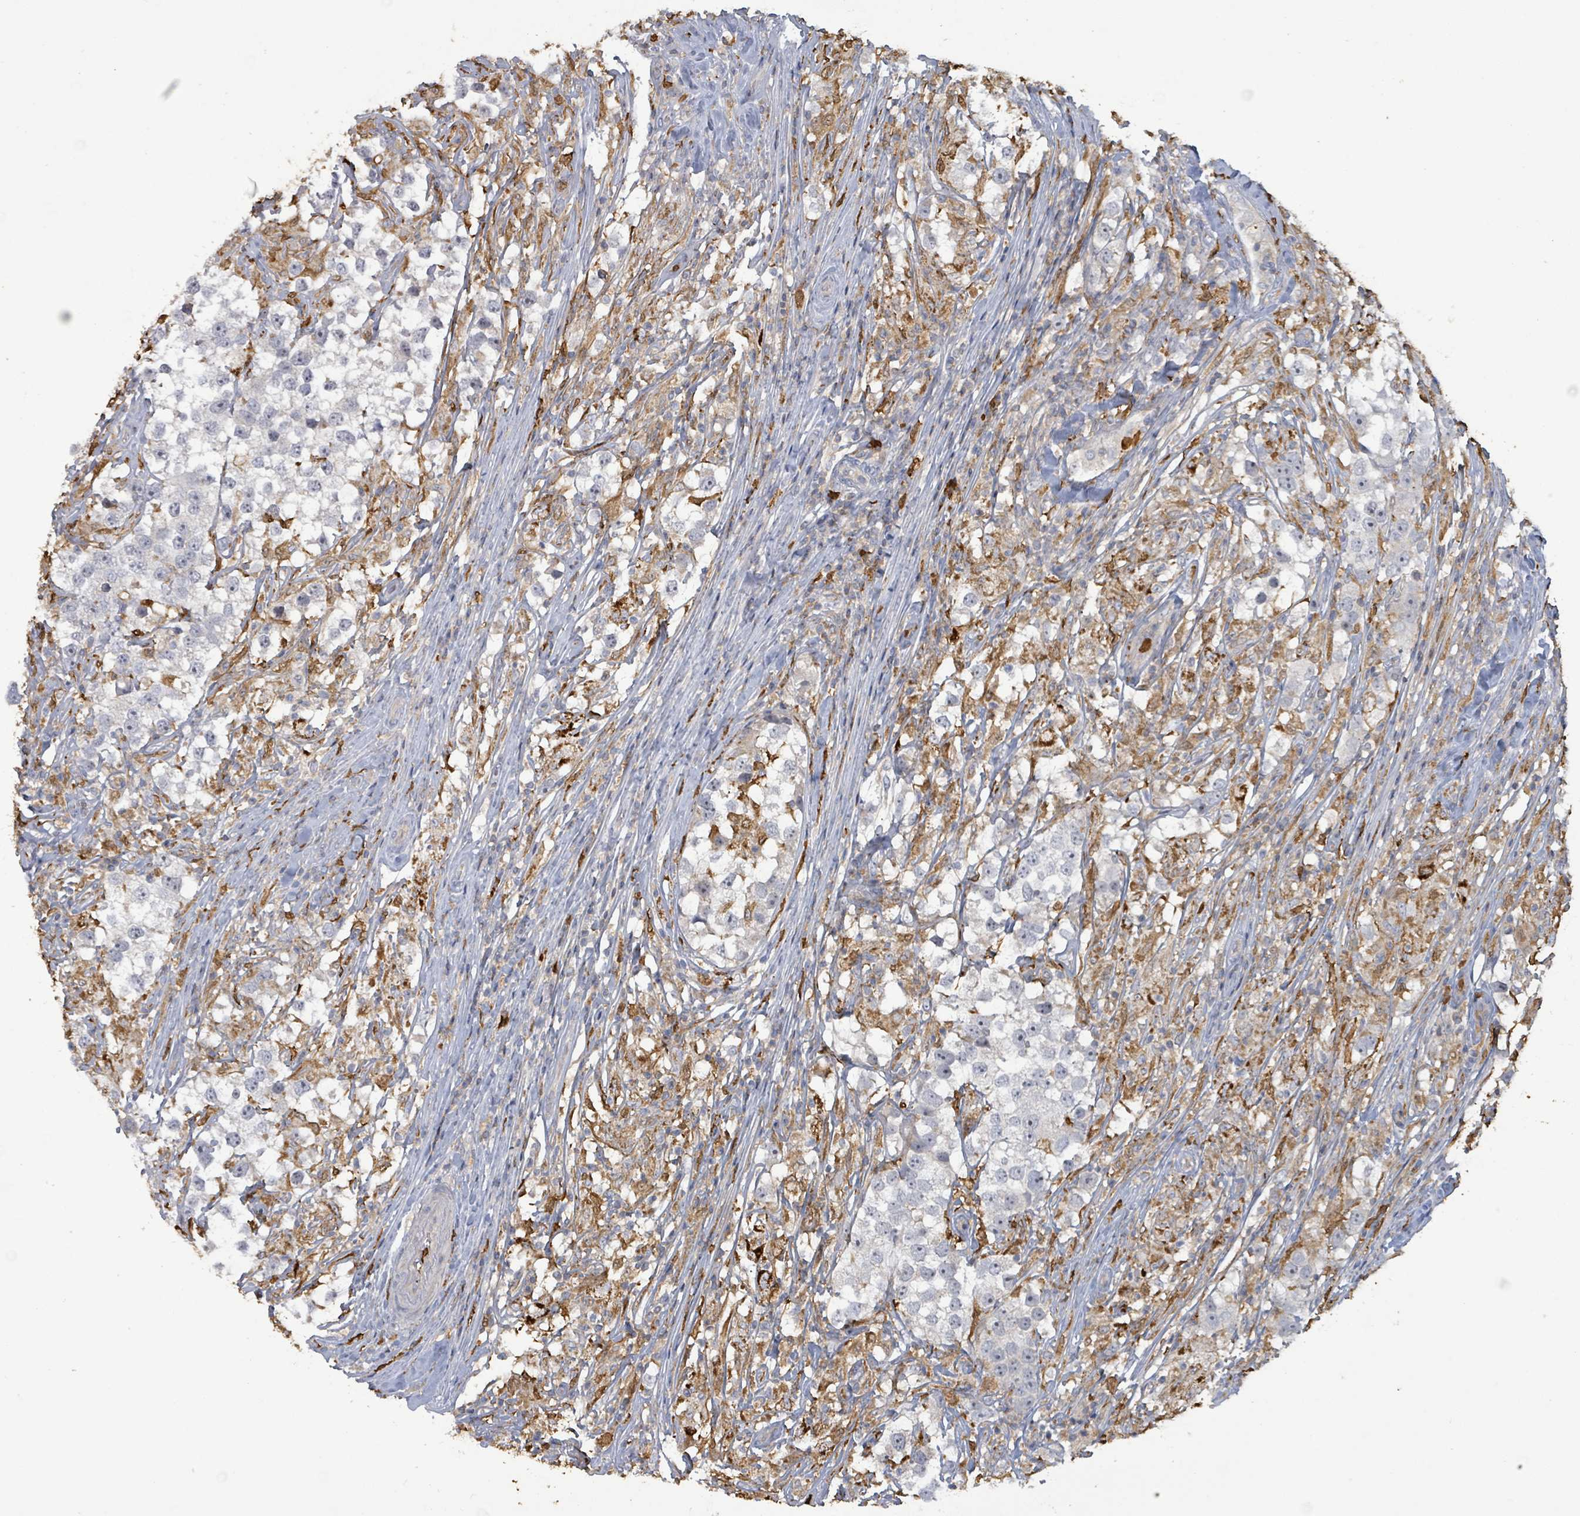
{"staining": {"intensity": "negative", "quantity": "none", "location": "none"}, "tissue": "testis cancer", "cell_type": "Tumor cells", "image_type": "cancer", "snomed": [{"axis": "morphology", "description": "Seminoma, NOS"}, {"axis": "topography", "description": "Testis"}], "caption": "This micrograph is of seminoma (testis) stained with IHC to label a protein in brown with the nuclei are counter-stained blue. There is no expression in tumor cells.", "gene": "FAM210A", "patient": {"sex": "male", "age": 46}}